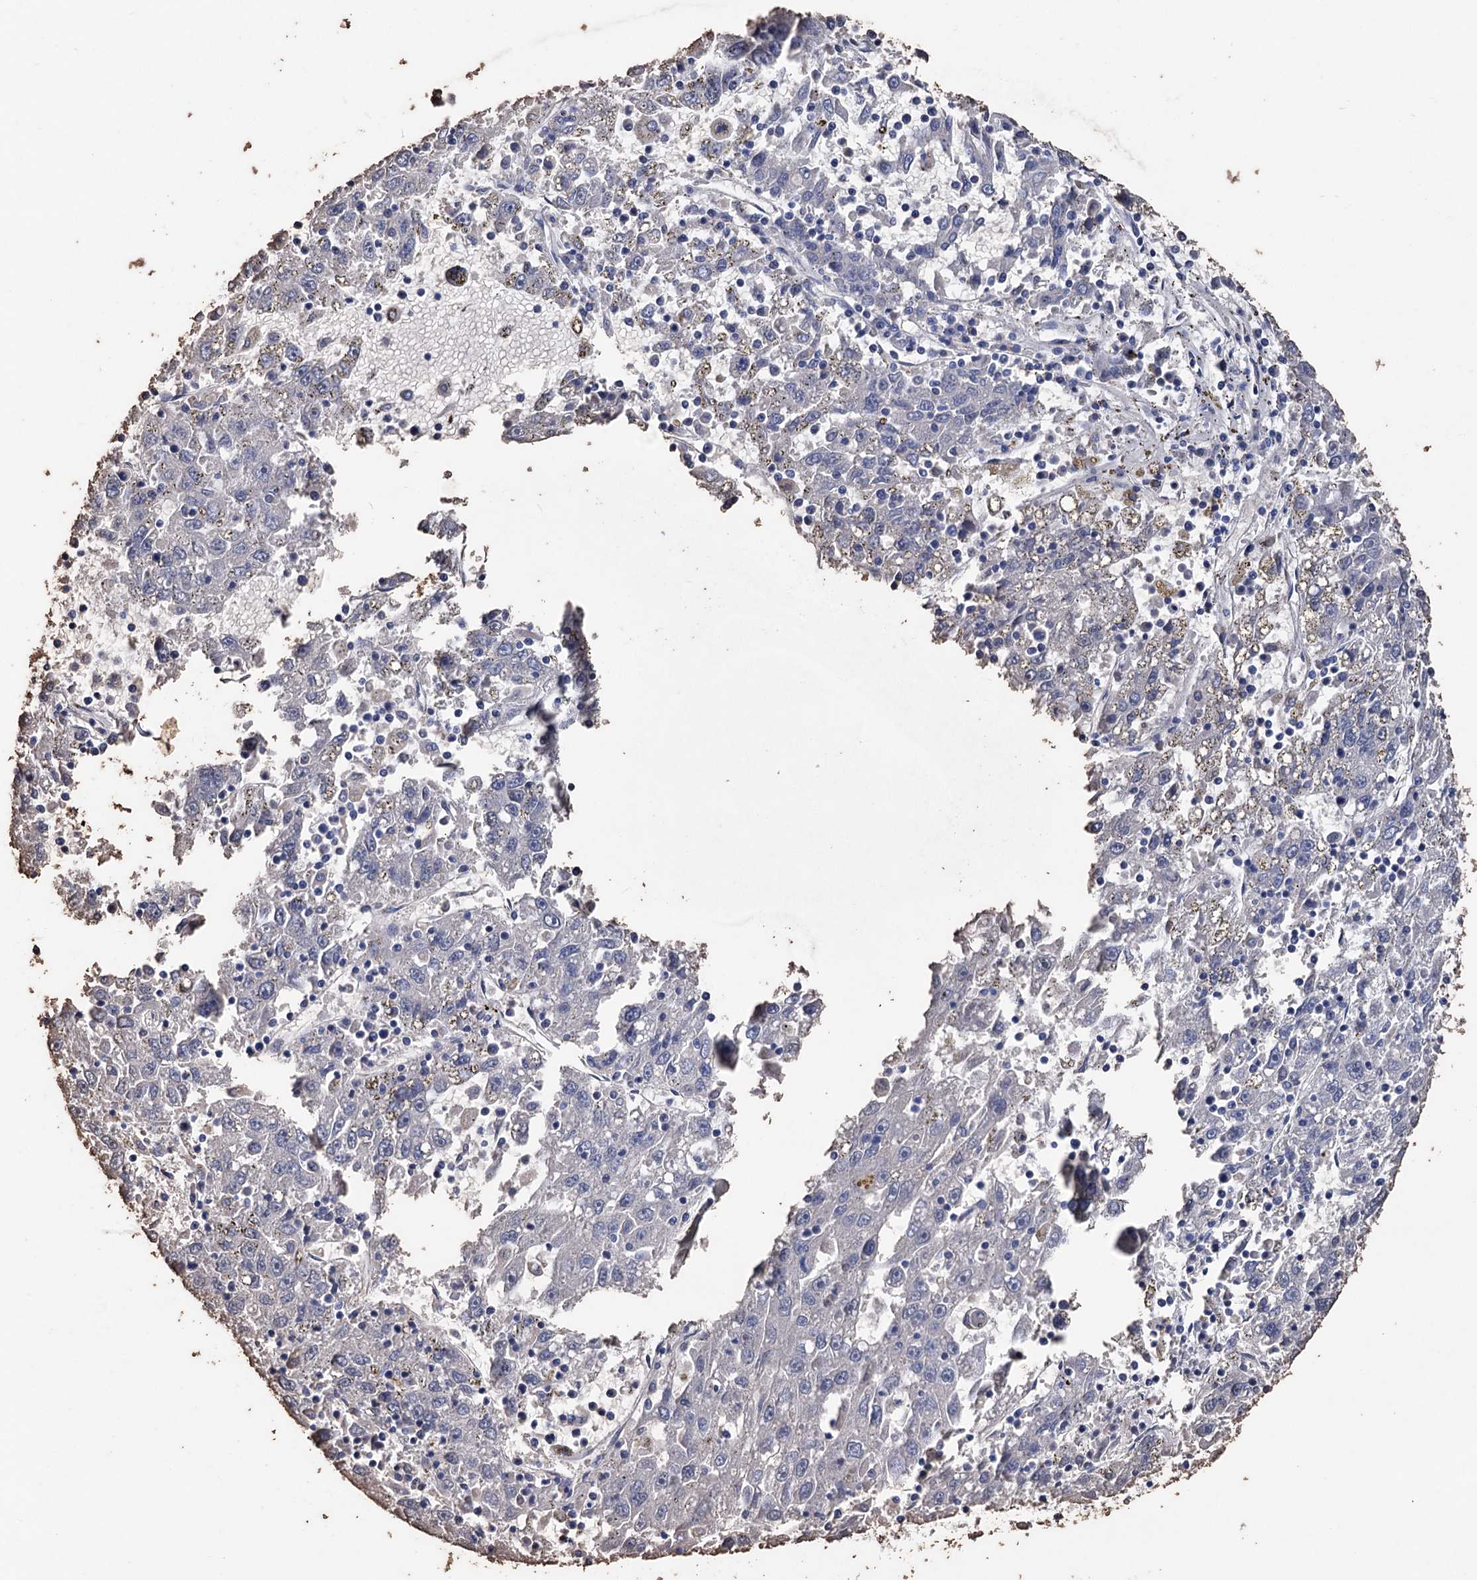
{"staining": {"intensity": "negative", "quantity": "none", "location": "none"}, "tissue": "liver cancer", "cell_type": "Tumor cells", "image_type": "cancer", "snomed": [{"axis": "morphology", "description": "Carcinoma, Hepatocellular, NOS"}, {"axis": "topography", "description": "Liver"}], "caption": "This is a image of immunohistochemistry staining of liver cancer (hepatocellular carcinoma), which shows no expression in tumor cells.", "gene": "STING1", "patient": {"sex": "male", "age": 49}}